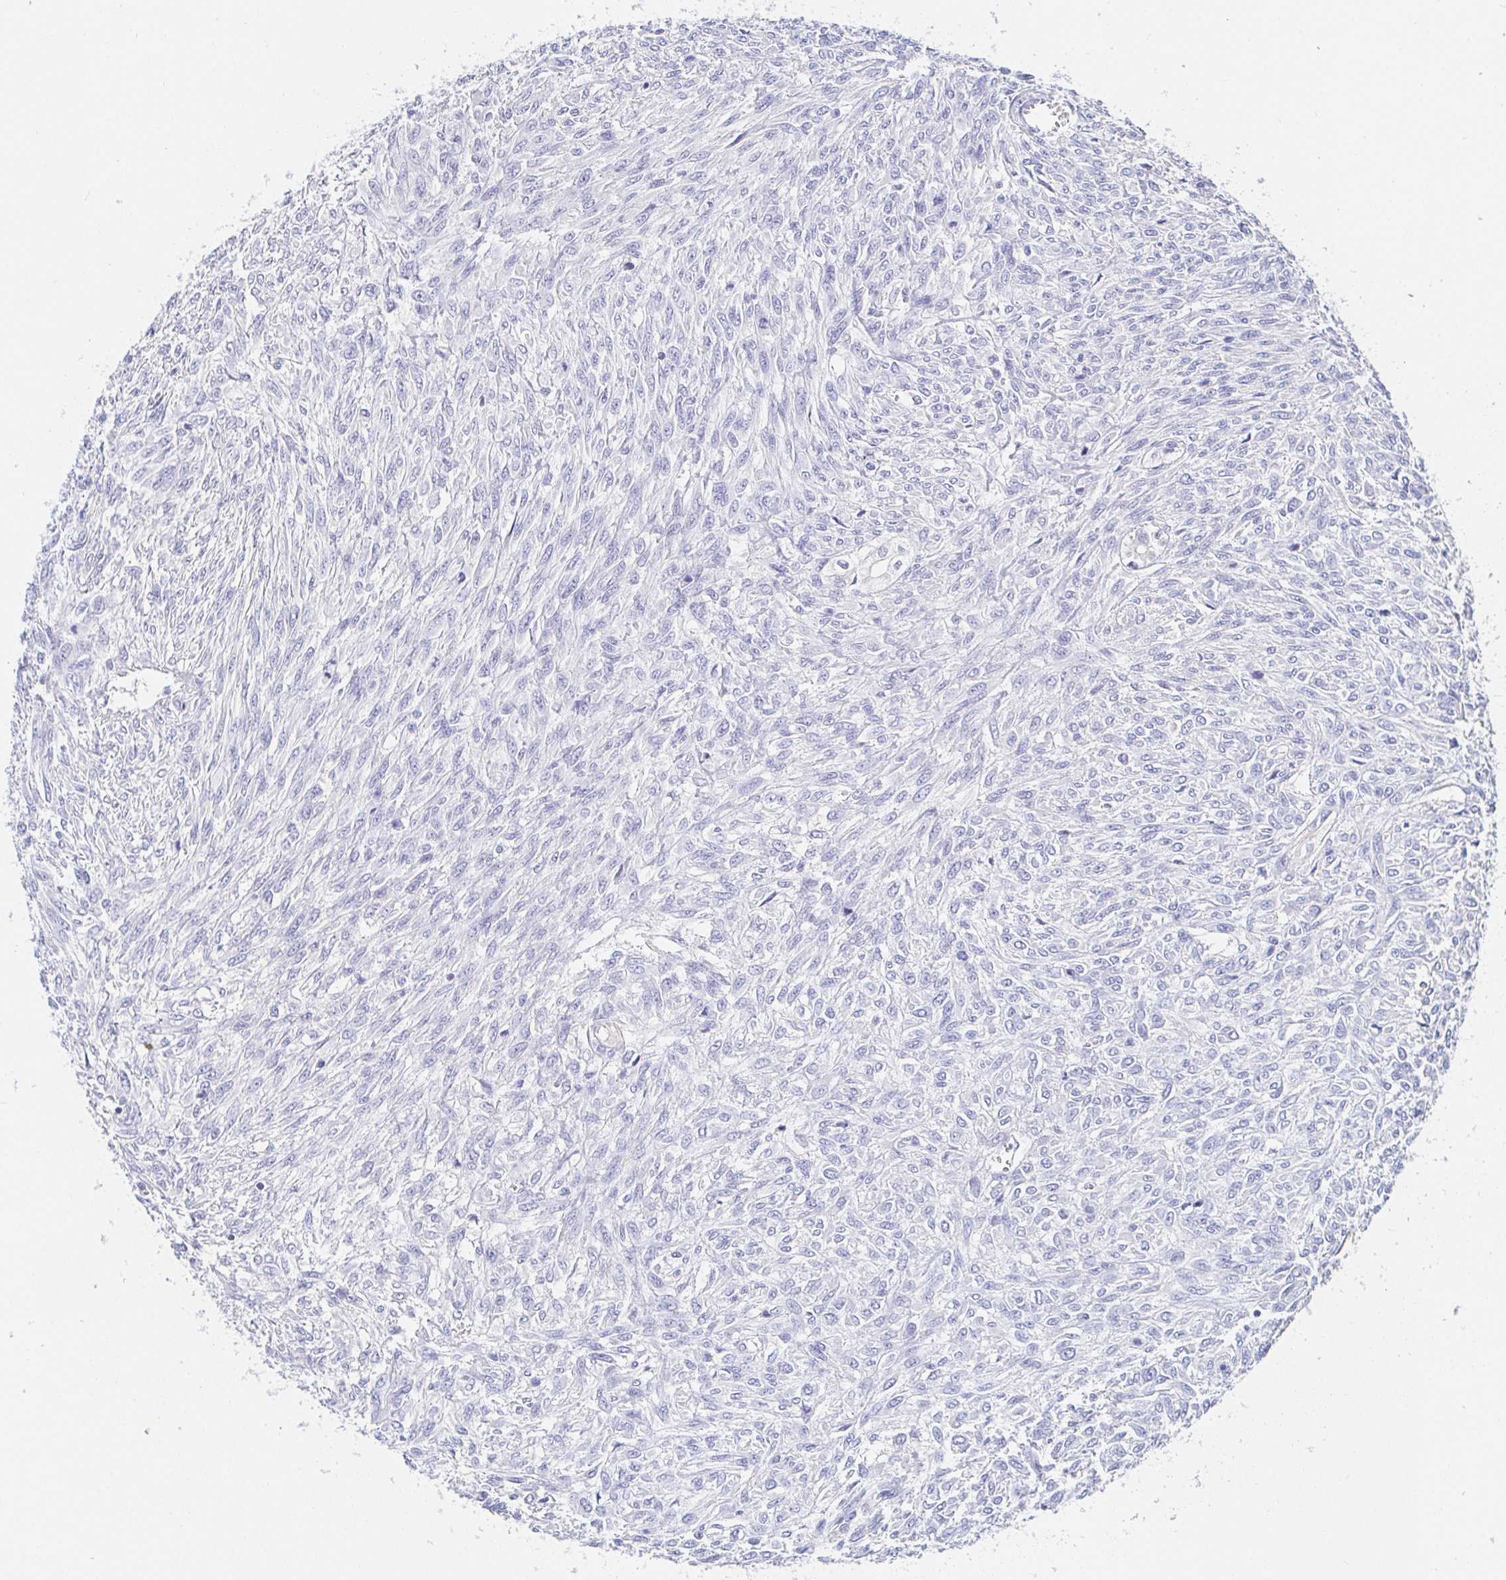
{"staining": {"intensity": "negative", "quantity": "none", "location": "none"}, "tissue": "renal cancer", "cell_type": "Tumor cells", "image_type": "cancer", "snomed": [{"axis": "morphology", "description": "Adenocarcinoma, NOS"}, {"axis": "topography", "description": "Kidney"}], "caption": "This is a histopathology image of IHC staining of renal adenocarcinoma, which shows no positivity in tumor cells. (DAB immunohistochemistry visualized using brightfield microscopy, high magnification).", "gene": "PDE6B", "patient": {"sex": "male", "age": 58}}